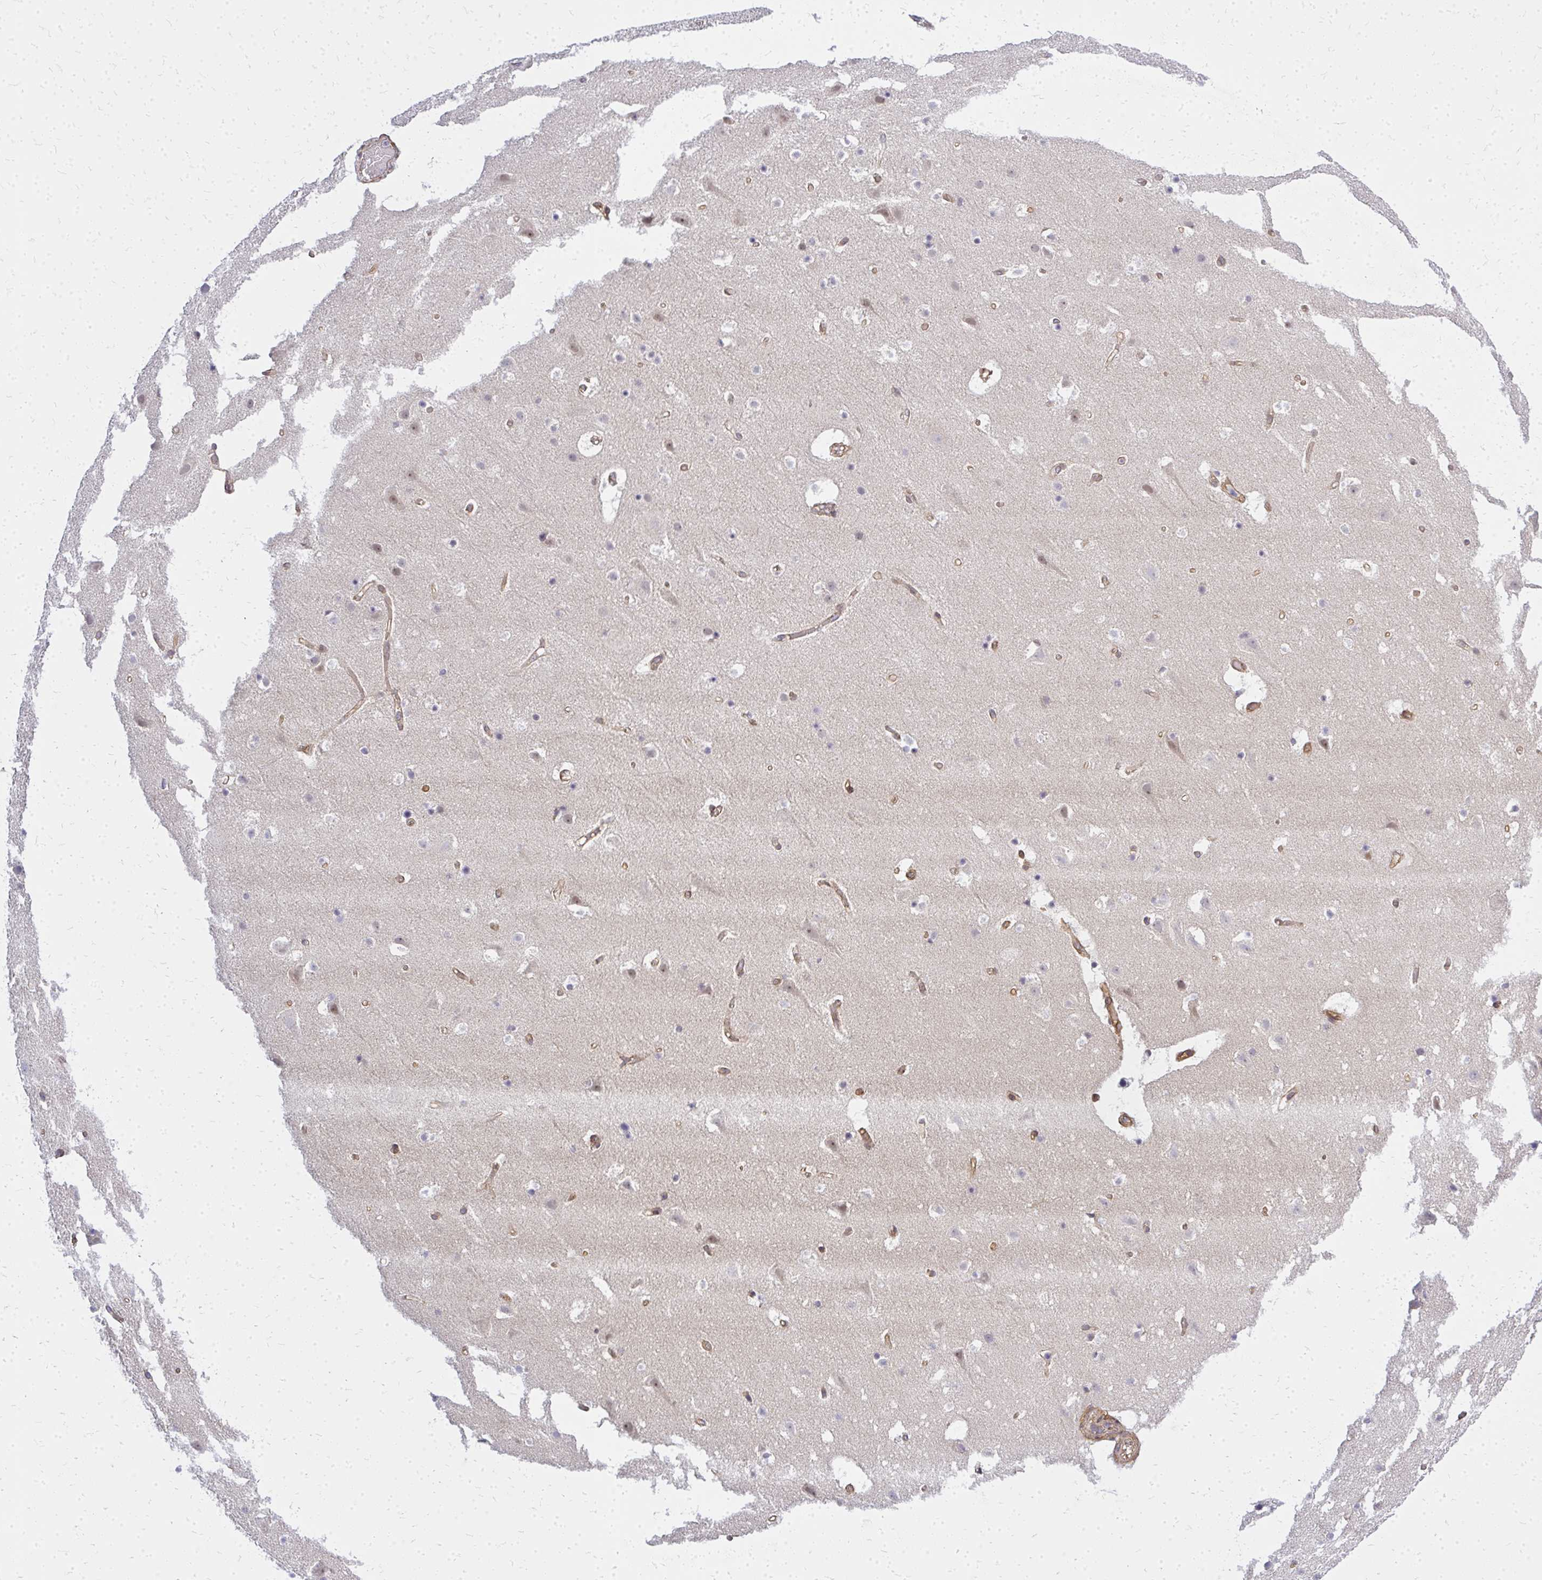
{"staining": {"intensity": "moderate", "quantity": ">75%", "location": "cytoplasmic/membranous"}, "tissue": "cerebral cortex", "cell_type": "Endothelial cells", "image_type": "normal", "snomed": [{"axis": "morphology", "description": "Normal tissue, NOS"}, {"axis": "topography", "description": "Cerebral cortex"}], "caption": "High-power microscopy captured an immunohistochemistry (IHC) image of benign cerebral cortex, revealing moderate cytoplasmic/membranous staining in approximately >75% of endothelial cells.", "gene": "ENSG00000258472", "patient": {"sex": "female", "age": 42}}